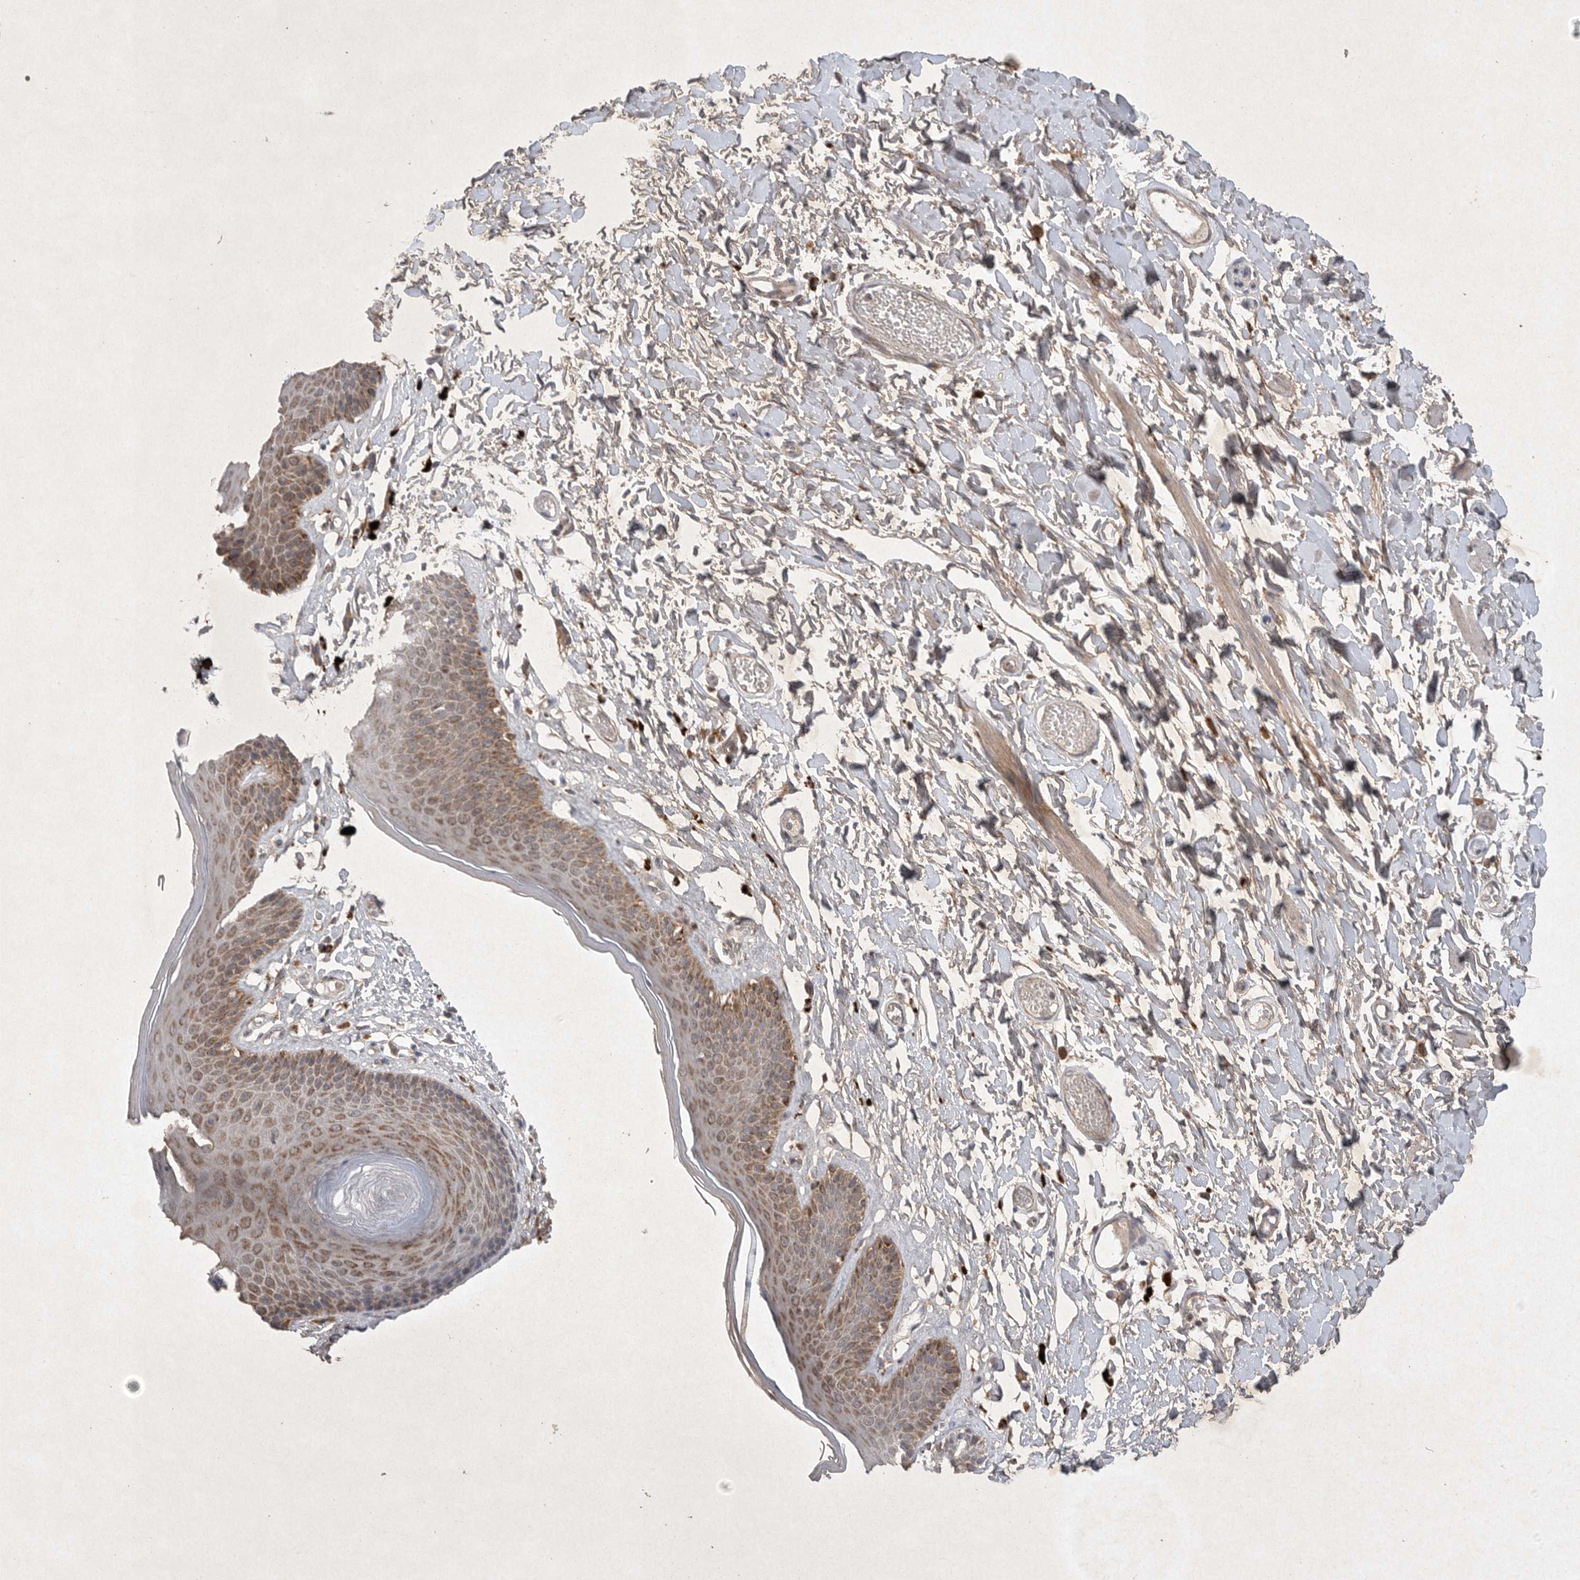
{"staining": {"intensity": "moderate", "quantity": ">75%", "location": "cytoplasmic/membranous"}, "tissue": "skin", "cell_type": "Epidermal cells", "image_type": "normal", "snomed": [{"axis": "morphology", "description": "Normal tissue, NOS"}, {"axis": "topography", "description": "Vulva"}], "caption": "Immunohistochemistry (IHC) staining of benign skin, which reveals medium levels of moderate cytoplasmic/membranous staining in about >75% of epidermal cells indicating moderate cytoplasmic/membranous protein expression. The staining was performed using DAB (brown) for protein detection and nuclei were counterstained in hematoxylin (blue).", "gene": "DDR1", "patient": {"sex": "female", "age": 73}}